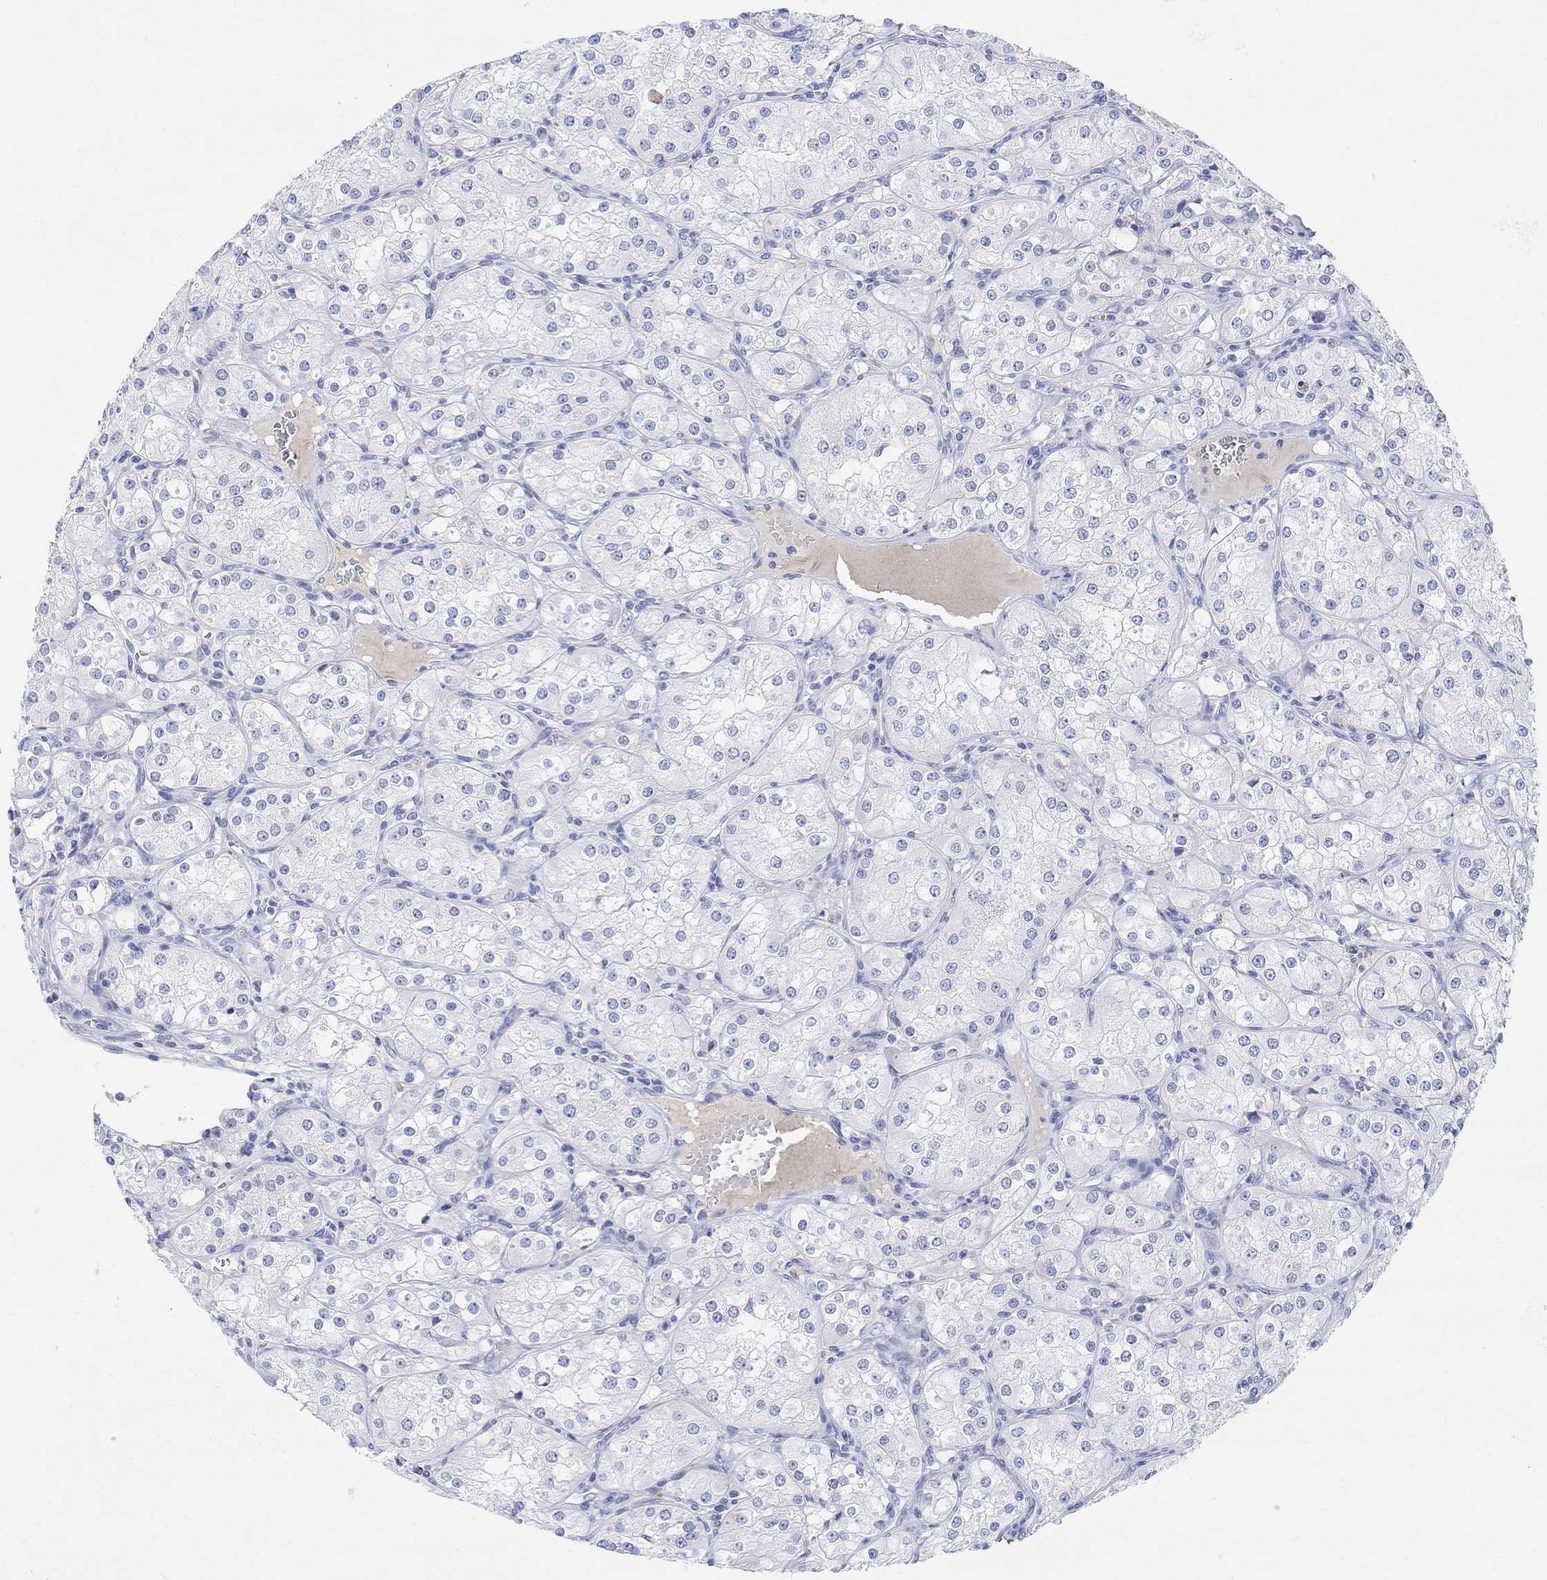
{"staining": {"intensity": "negative", "quantity": "none", "location": "none"}, "tissue": "renal cancer", "cell_type": "Tumor cells", "image_type": "cancer", "snomed": [{"axis": "morphology", "description": "Adenocarcinoma, NOS"}, {"axis": "topography", "description": "Kidney"}], "caption": "An image of adenocarcinoma (renal) stained for a protein shows no brown staining in tumor cells.", "gene": "TYR", "patient": {"sex": "male", "age": 77}}